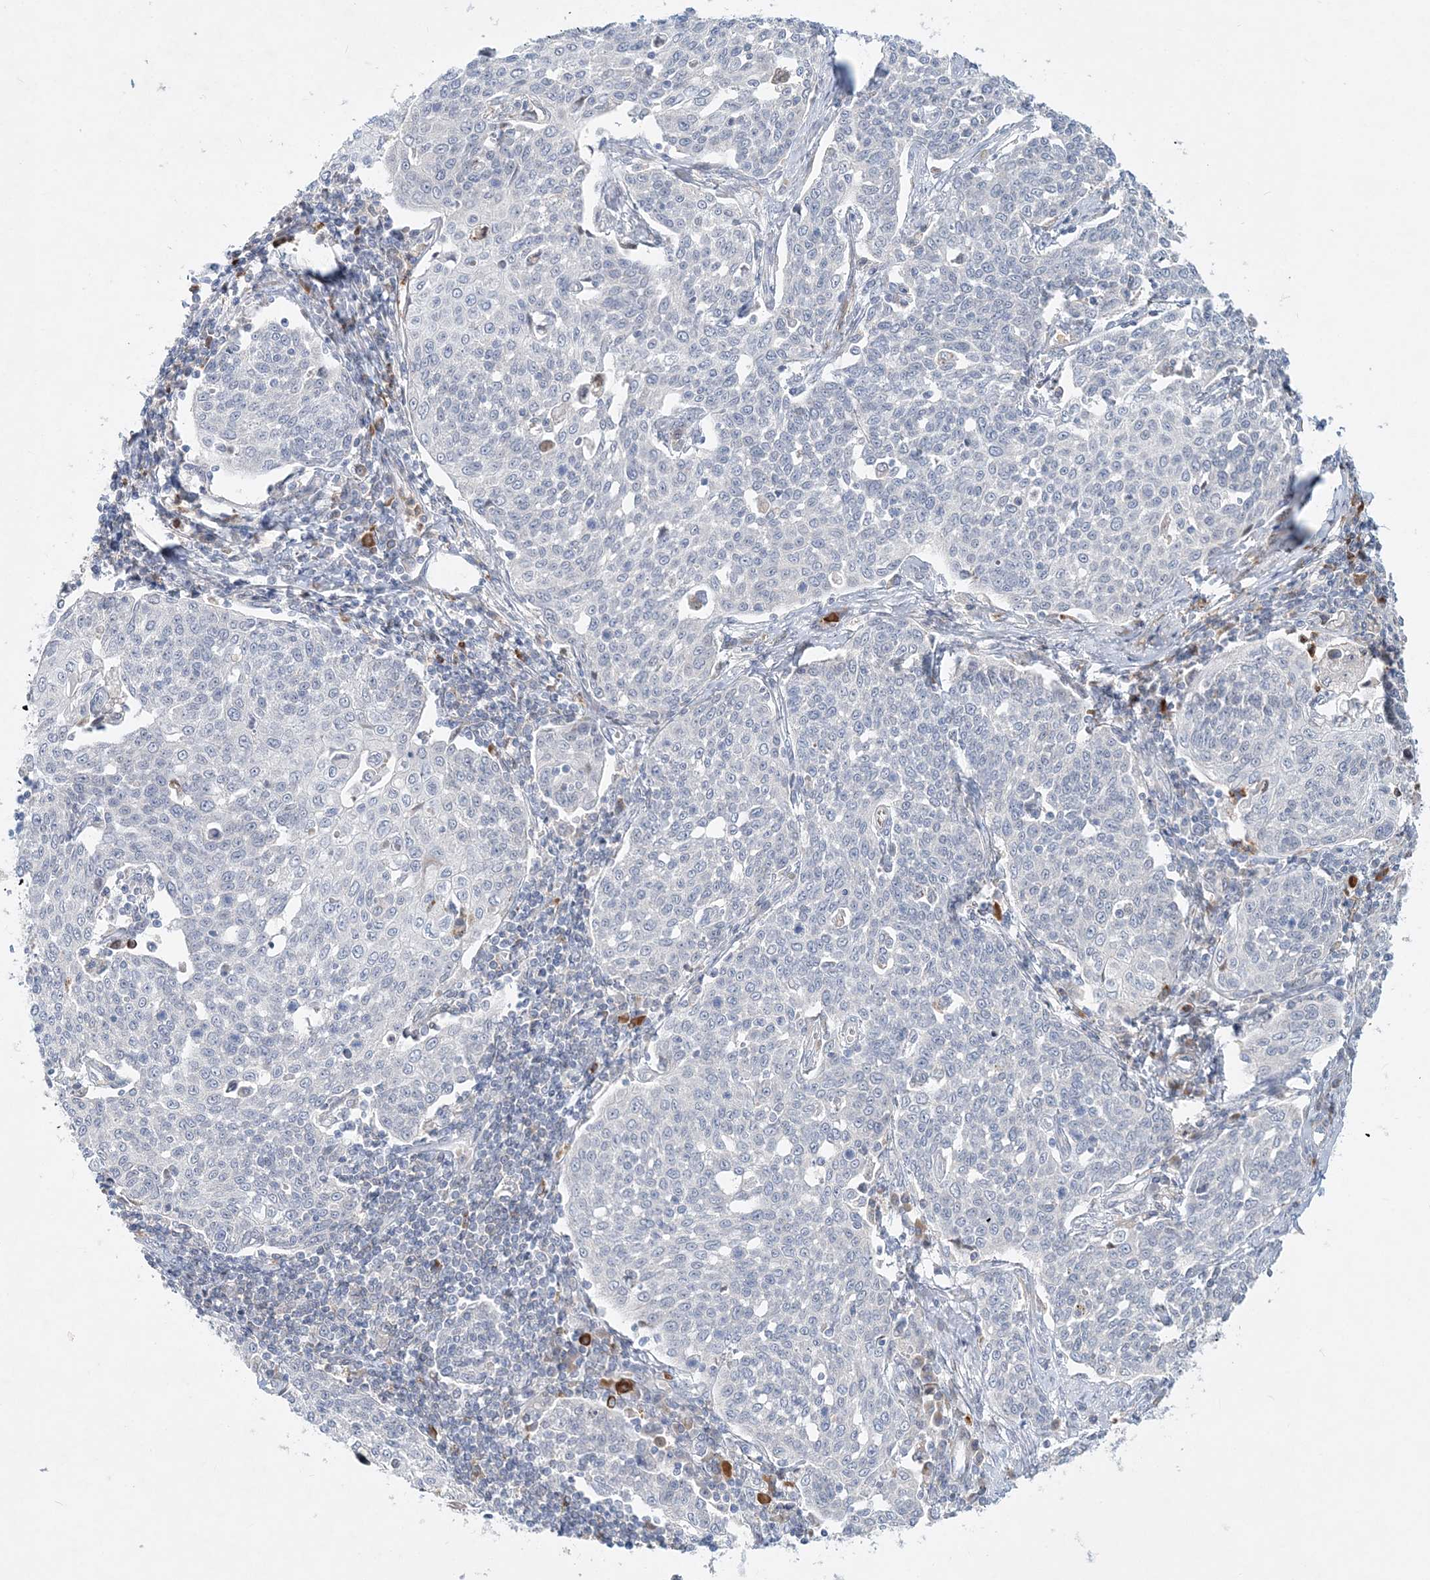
{"staining": {"intensity": "negative", "quantity": "none", "location": "none"}, "tissue": "cervical cancer", "cell_type": "Tumor cells", "image_type": "cancer", "snomed": [{"axis": "morphology", "description": "Squamous cell carcinoma, NOS"}, {"axis": "topography", "description": "Cervix"}], "caption": "Immunohistochemistry (IHC) image of neoplastic tissue: cervical cancer (squamous cell carcinoma) stained with DAB (3,3'-diaminobenzidine) demonstrates no significant protein positivity in tumor cells.", "gene": "DNAH5", "patient": {"sex": "female", "age": 34}}